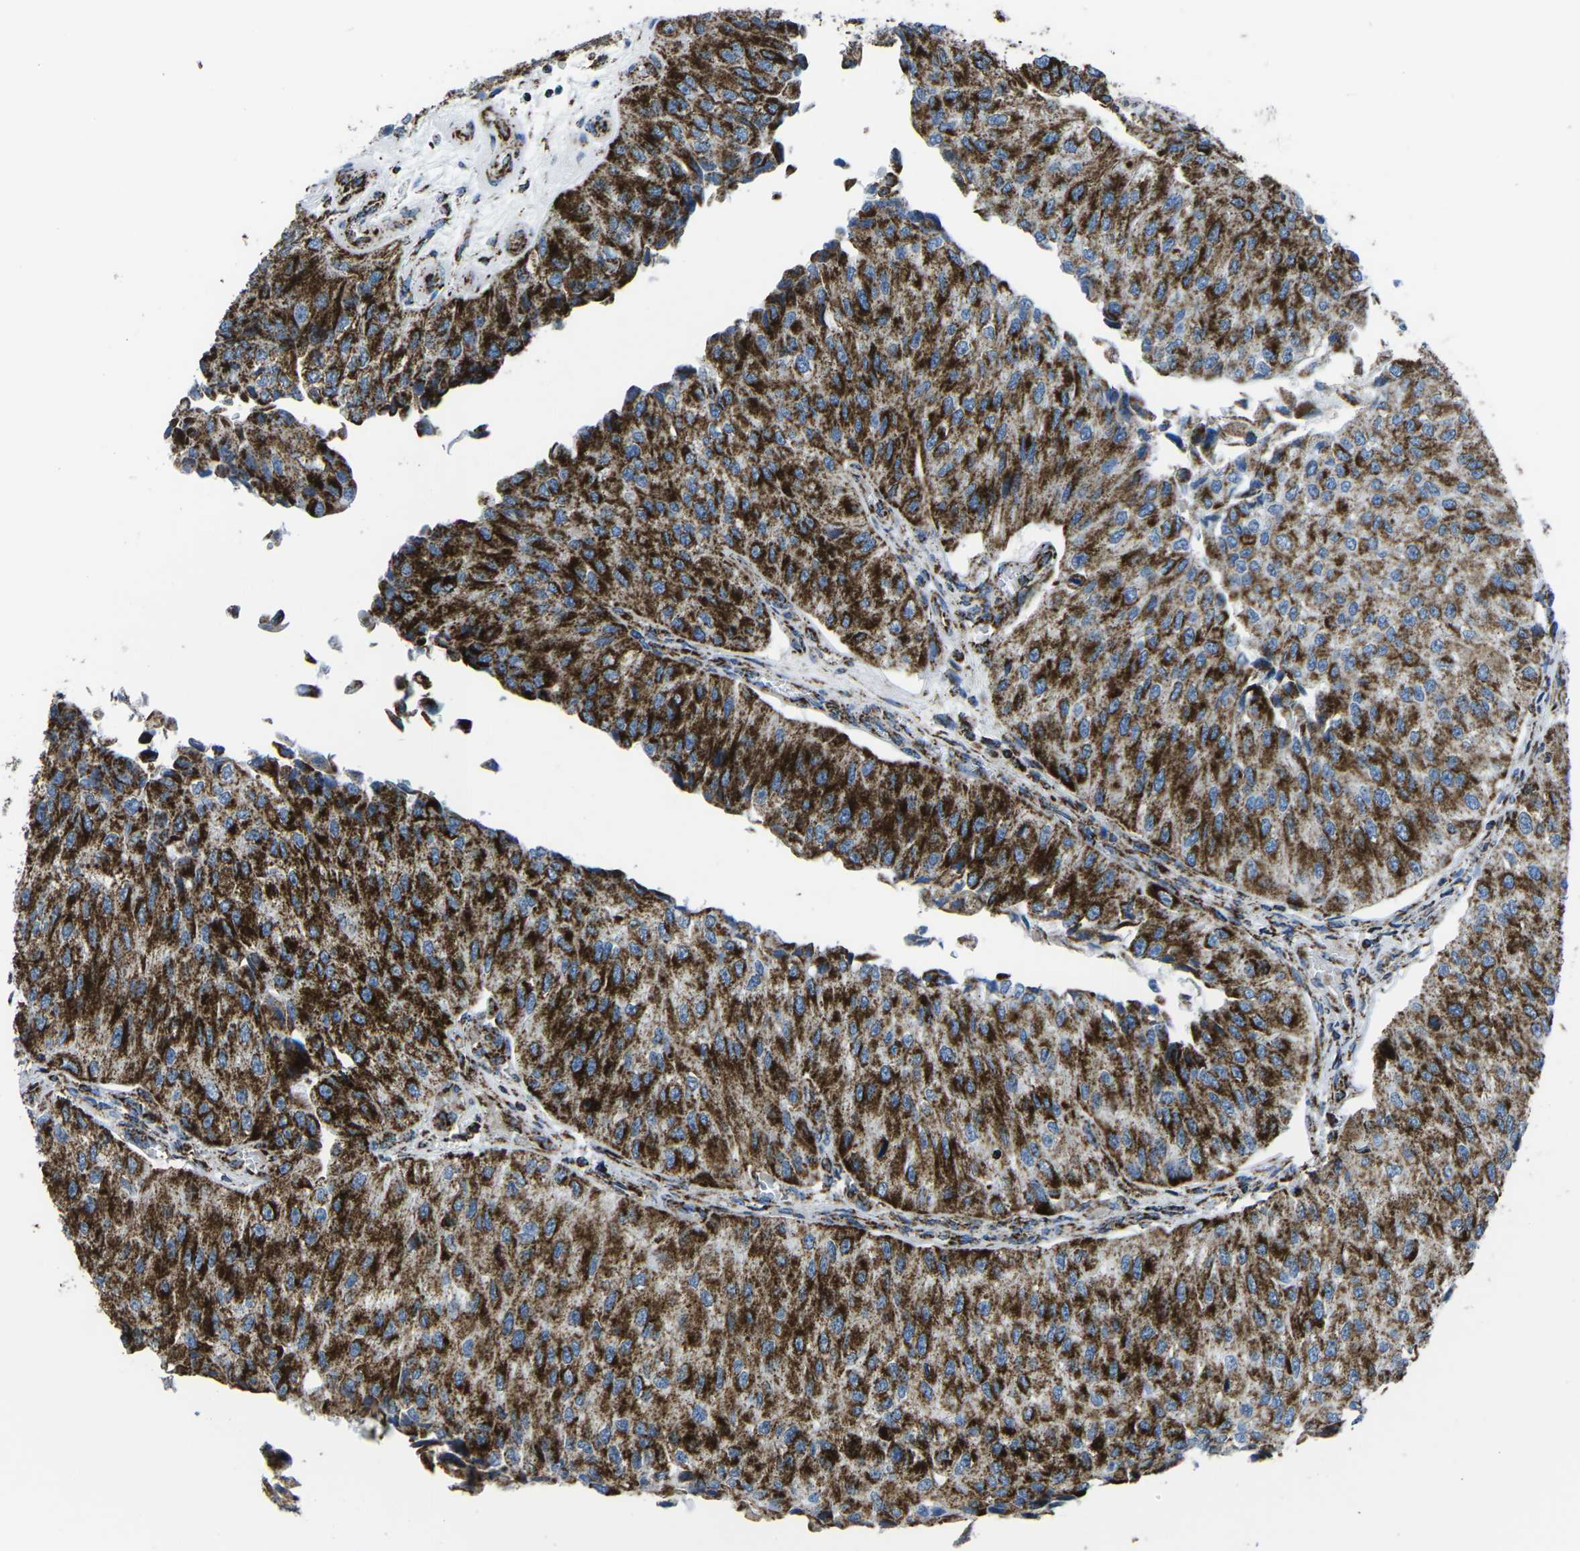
{"staining": {"intensity": "strong", "quantity": ">75%", "location": "cytoplasmic/membranous"}, "tissue": "urothelial cancer", "cell_type": "Tumor cells", "image_type": "cancer", "snomed": [{"axis": "morphology", "description": "Urothelial carcinoma, High grade"}, {"axis": "topography", "description": "Kidney"}, {"axis": "topography", "description": "Urinary bladder"}], "caption": "DAB immunohistochemical staining of human high-grade urothelial carcinoma reveals strong cytoplasmic/membranous protein staining in about >75% of tumor cells. (DAB (3,3'-diaminobenzidine) IHC with brightfield microscopy, high magnification).", "gene": "MT-CO2", "patient": {"sex": "male", "age": 77}}